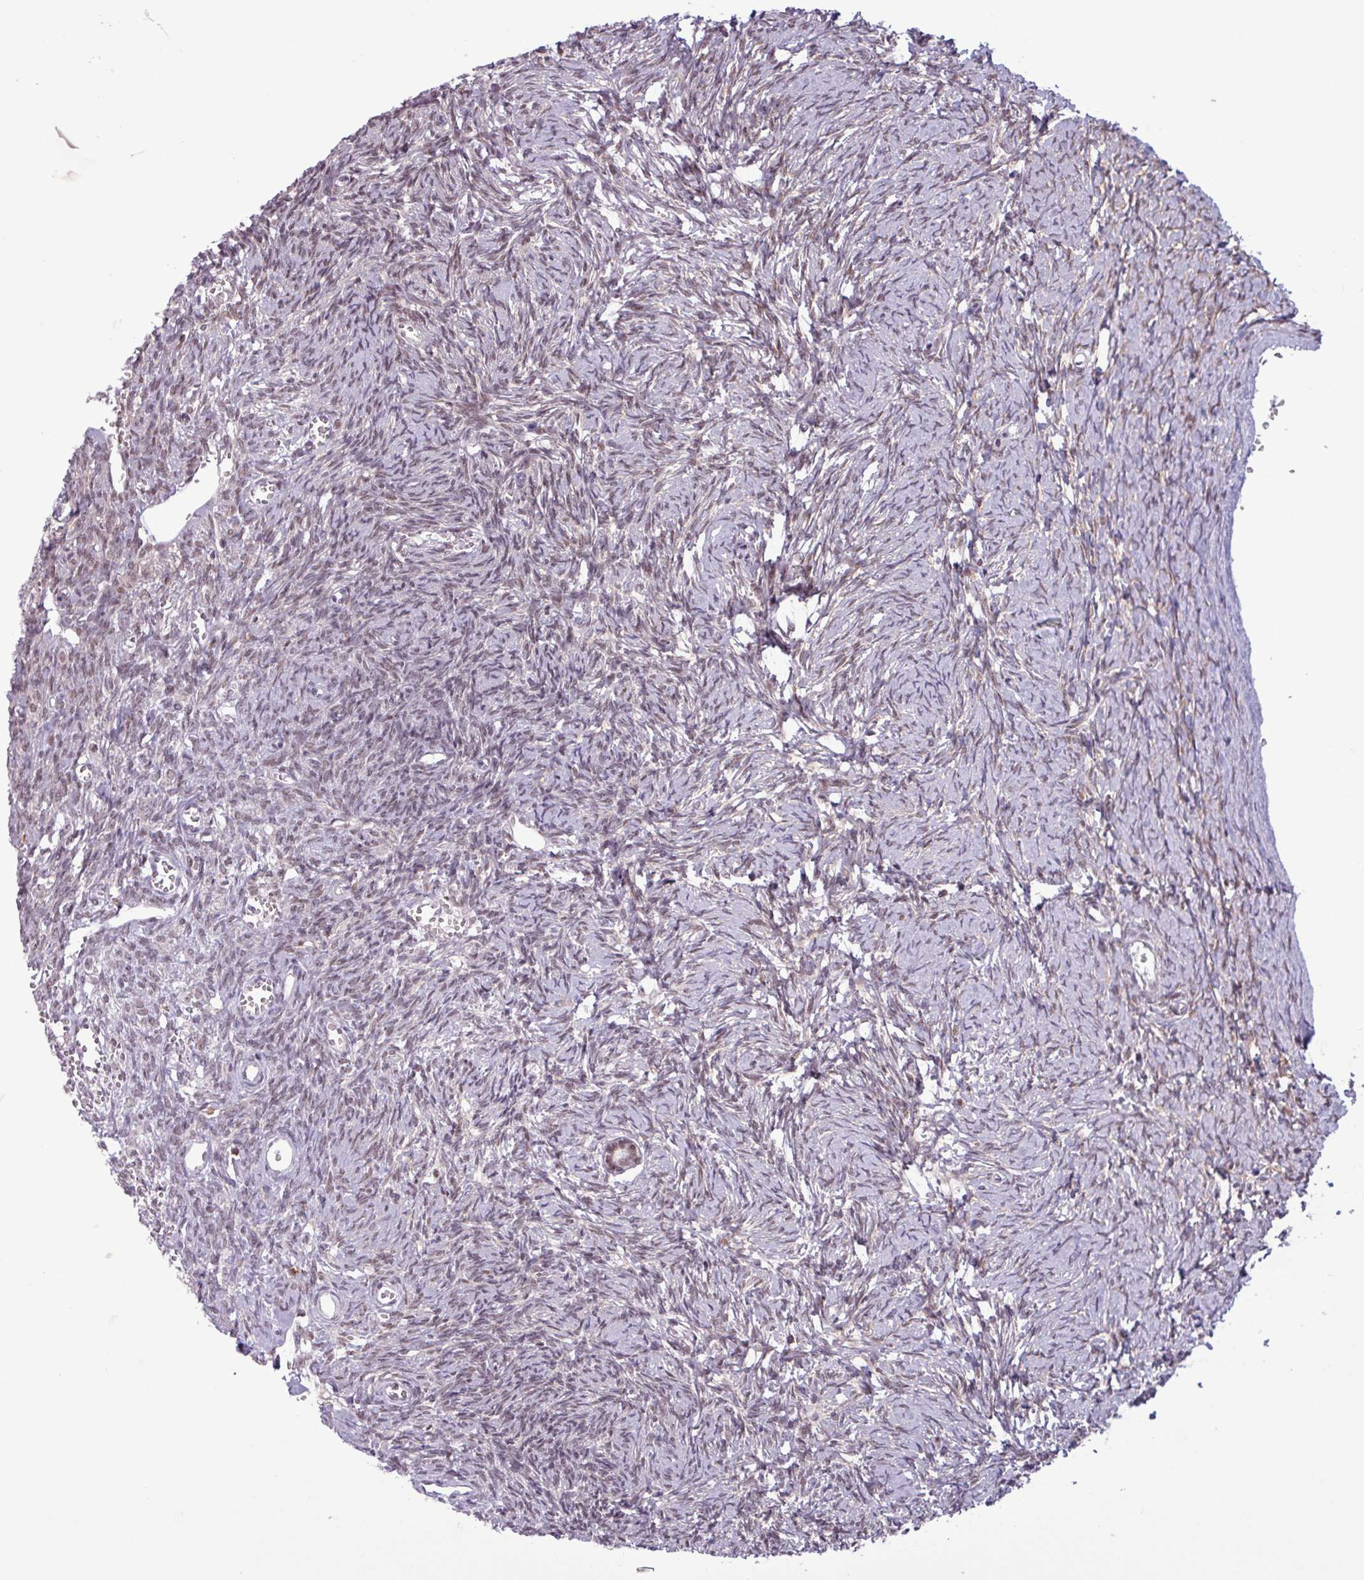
{"staining": {"intensity": "moderate", "quantity": ">75%", "location": "nuclear"}, "tissue": "ovary", "cell_type": "Follicle cells", "image_type": "normal", "snomed": [{"axis": "morphology", "description": "Normal tissue, NOS"}, {"axis": "topography", "description": "Ovary"}], "caption": "A brown stain labels moderate nuclear staining of a protein in follicle cells of normal human ovary. The protein is shown in brown color, while the nuclei are stained blue.", "gene": "NOTCH2", "patient": {"sex": "female", "age": 39}}